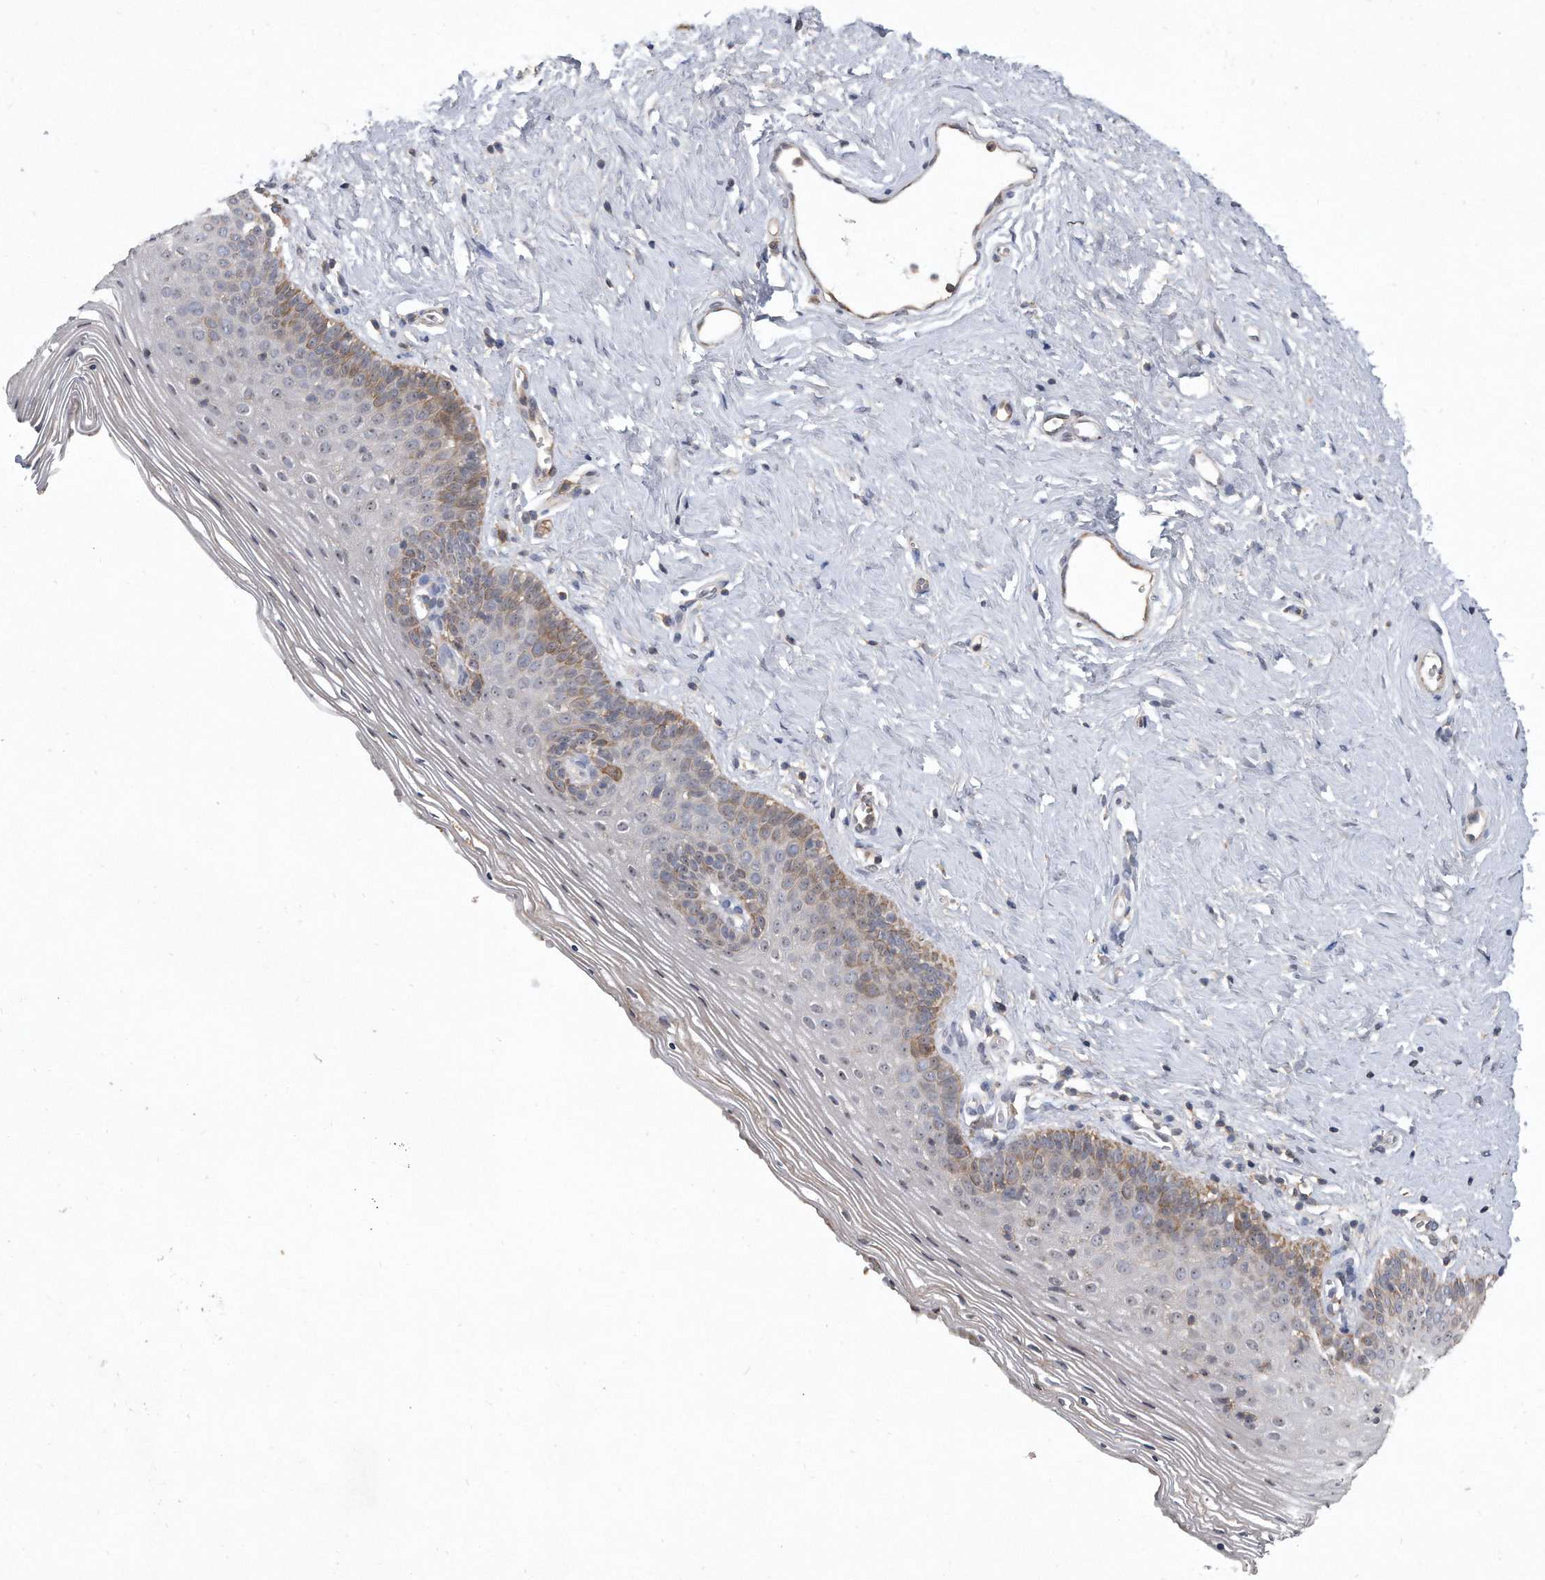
{"staining": {"intensity": "moderate", "quantity": "<25%", "location": "cytoplasmic/membranous"}, "tissue": "vagina", "cell_type": "Squamous epithelial cells", "image_type": "normal", "snomed": [{"axis": "morphology", "description": "Normal tissue, NOS"}, {"axis": "topography", "description": "Vagina"}], "caption": "Immunohistochemistry (IHC) staining of benign vagina, which demonstrates low levels of moderate cytoplasmic/membranous staining in approximately <25% of squamous epithelial cells indicating moderate cytoplasmic/membranous protein staining. The staining was performed using DAB (brown) for protein detection and nuclei were counterstained in hematoxylin (blue).", "gene": "PGBD2", "patient": {"sex": "female", "age": 32}}